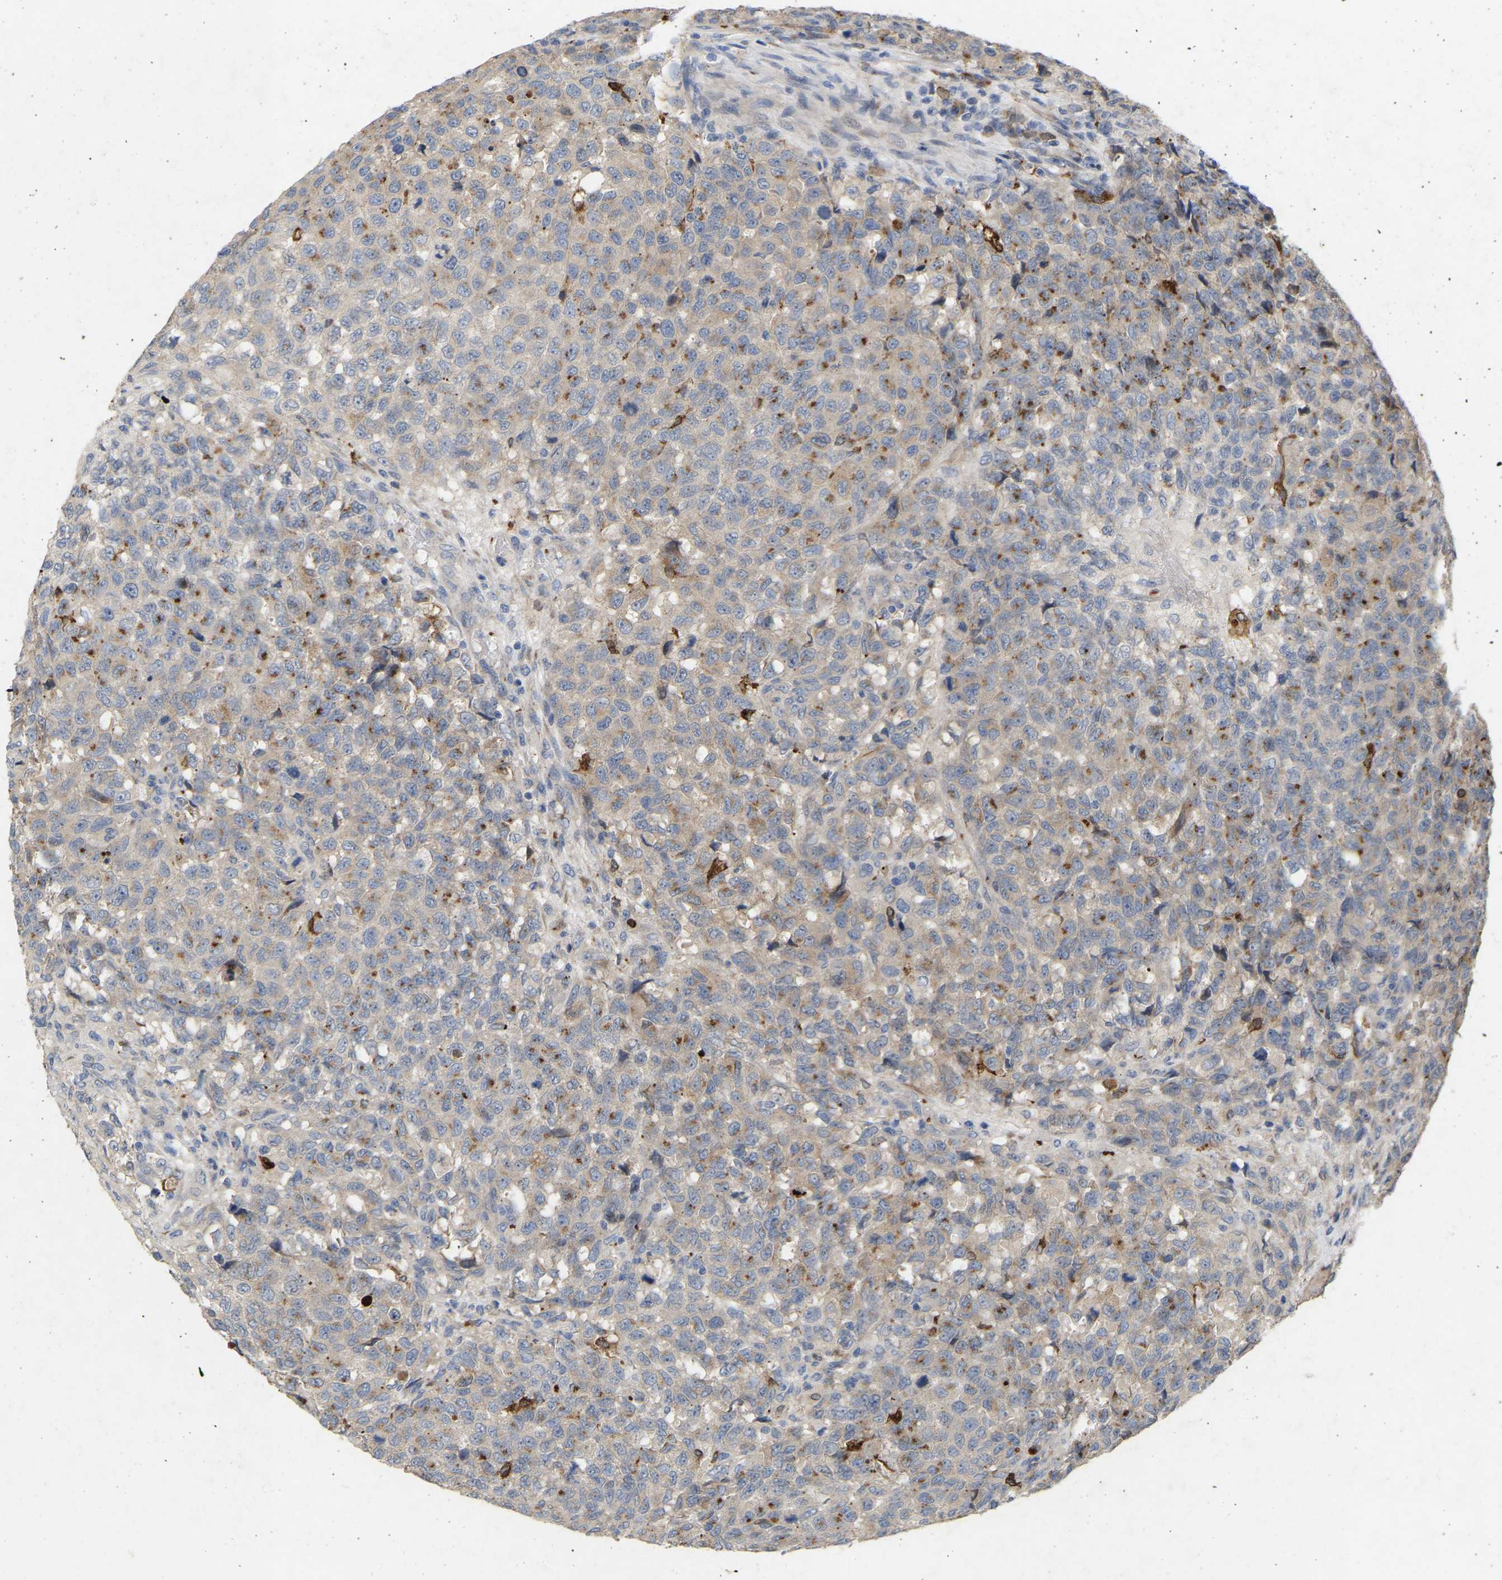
{"staining": {"intensity": "weak", "quantity": ">75%", "location": "cytoplasmic/membranous"}, "tissue": "testis cancer", "cell_type": "Tumor cells", "image_type": "cancer", "snomed": [{"axis": "morphology", "description": "Seminoma, NOS"}, {"axis": "topography", "description": "Testis"}], "caption": "Protein staining shows weak cytoplasmic/membranous positivity in approximately >75% of tumor cells in seminoma (testis). The staining was performed using DAB (3,3'-diaminobenzidine), with brown indicating positive protein expression. Nuclei are stained blue with hematoxylin.", "gene": "RHEB", "patient": {"sex": "male", "age": 59}}